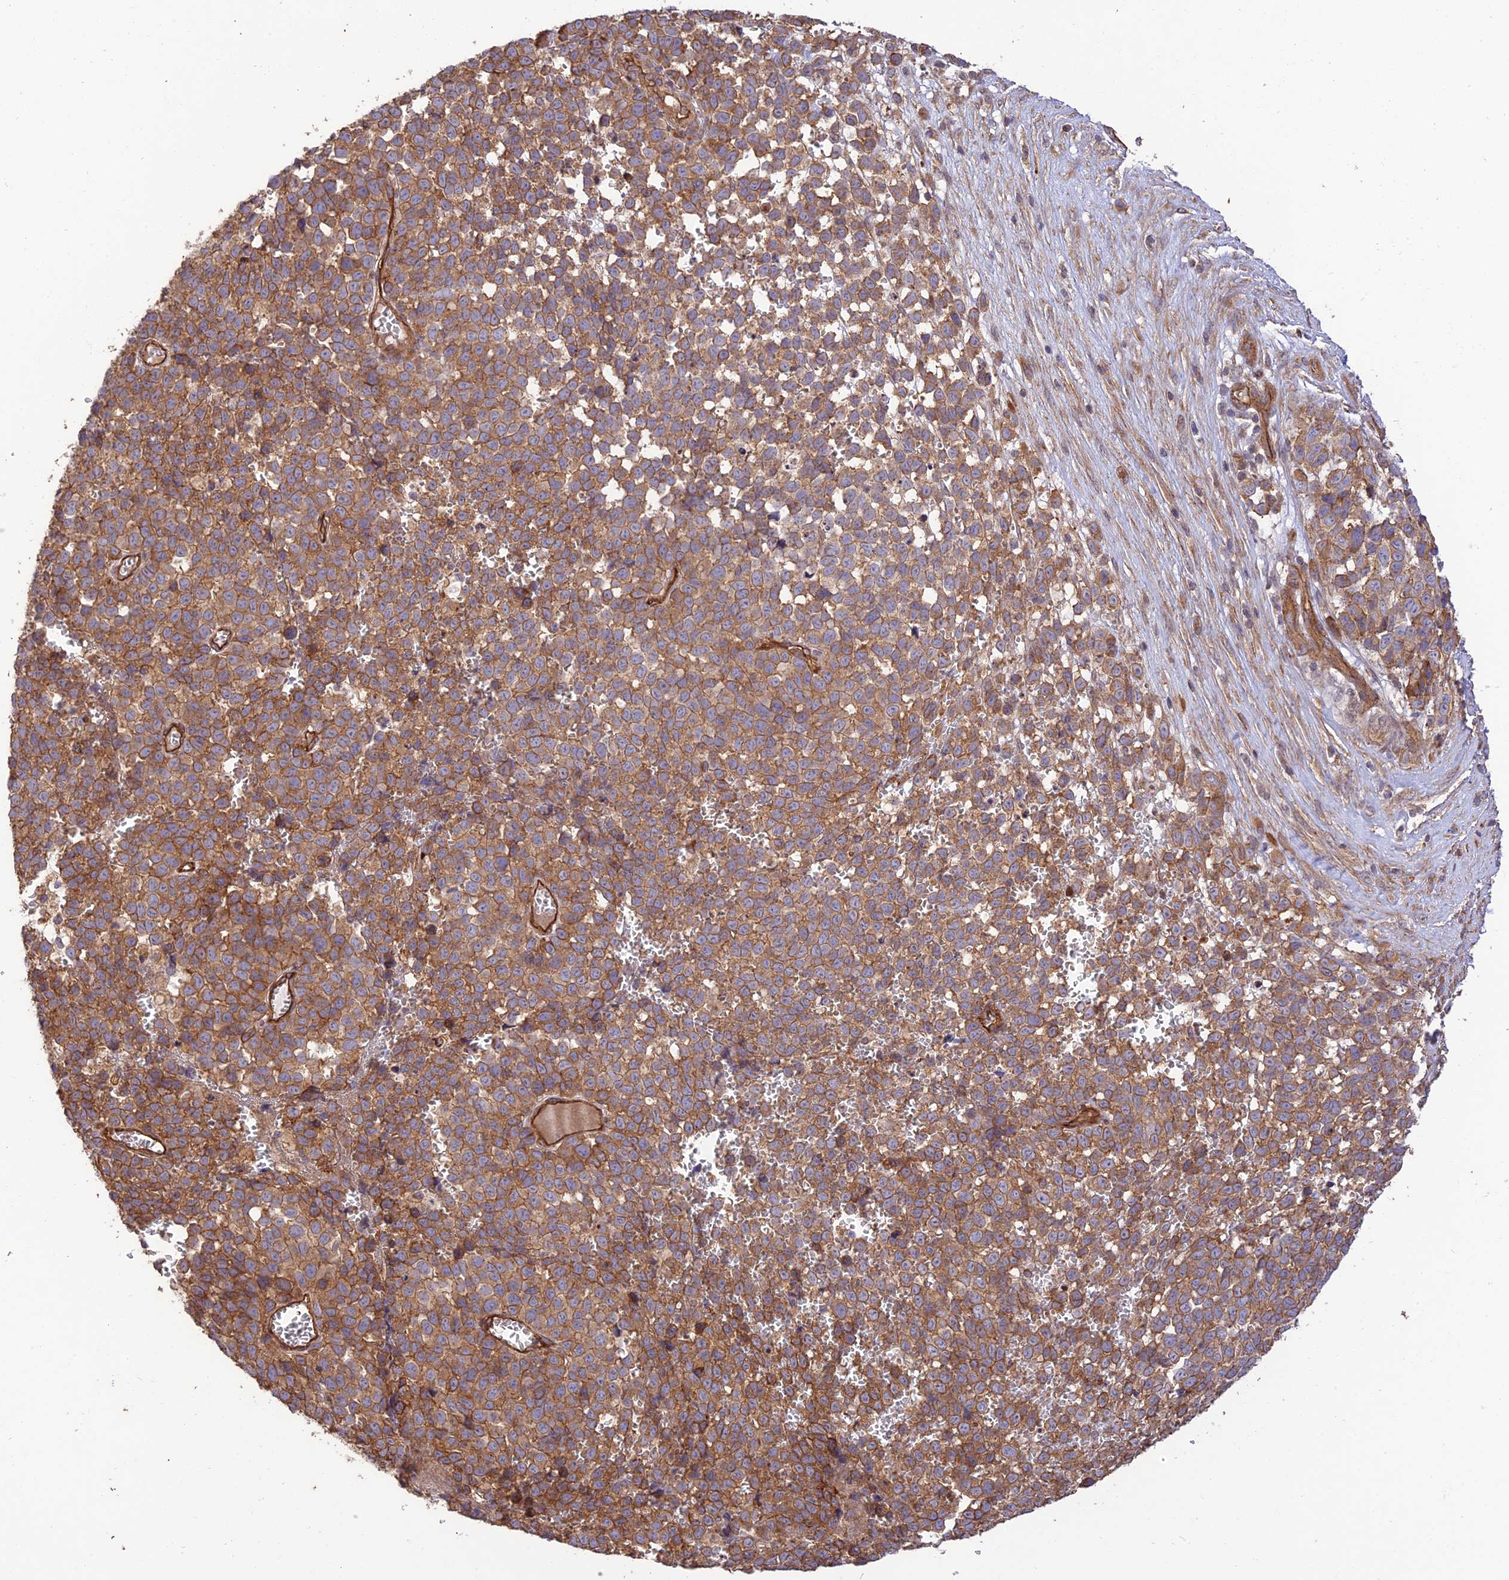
{"staining": {"intensity": "moderate", "quantity": ">75%", "location": "cytoplasmic/membranous"}, "tissue": "melanoma", "cell_type": "Tumor cells", "image_type": "cancer", "snomed": [{"axis": "morphology", "description": "Malignant melanoma, NOS"}, {"axis": "topography", "description": "Nose, NOS"}], "caption": "Moderate cytoplasmic/membranous positivity for a protein is seen in about >75% of tumor cells of melanoma using immunohistochemistry.", "gene": "HOMER2", "patient": {"sex": "female", "age": 48}}